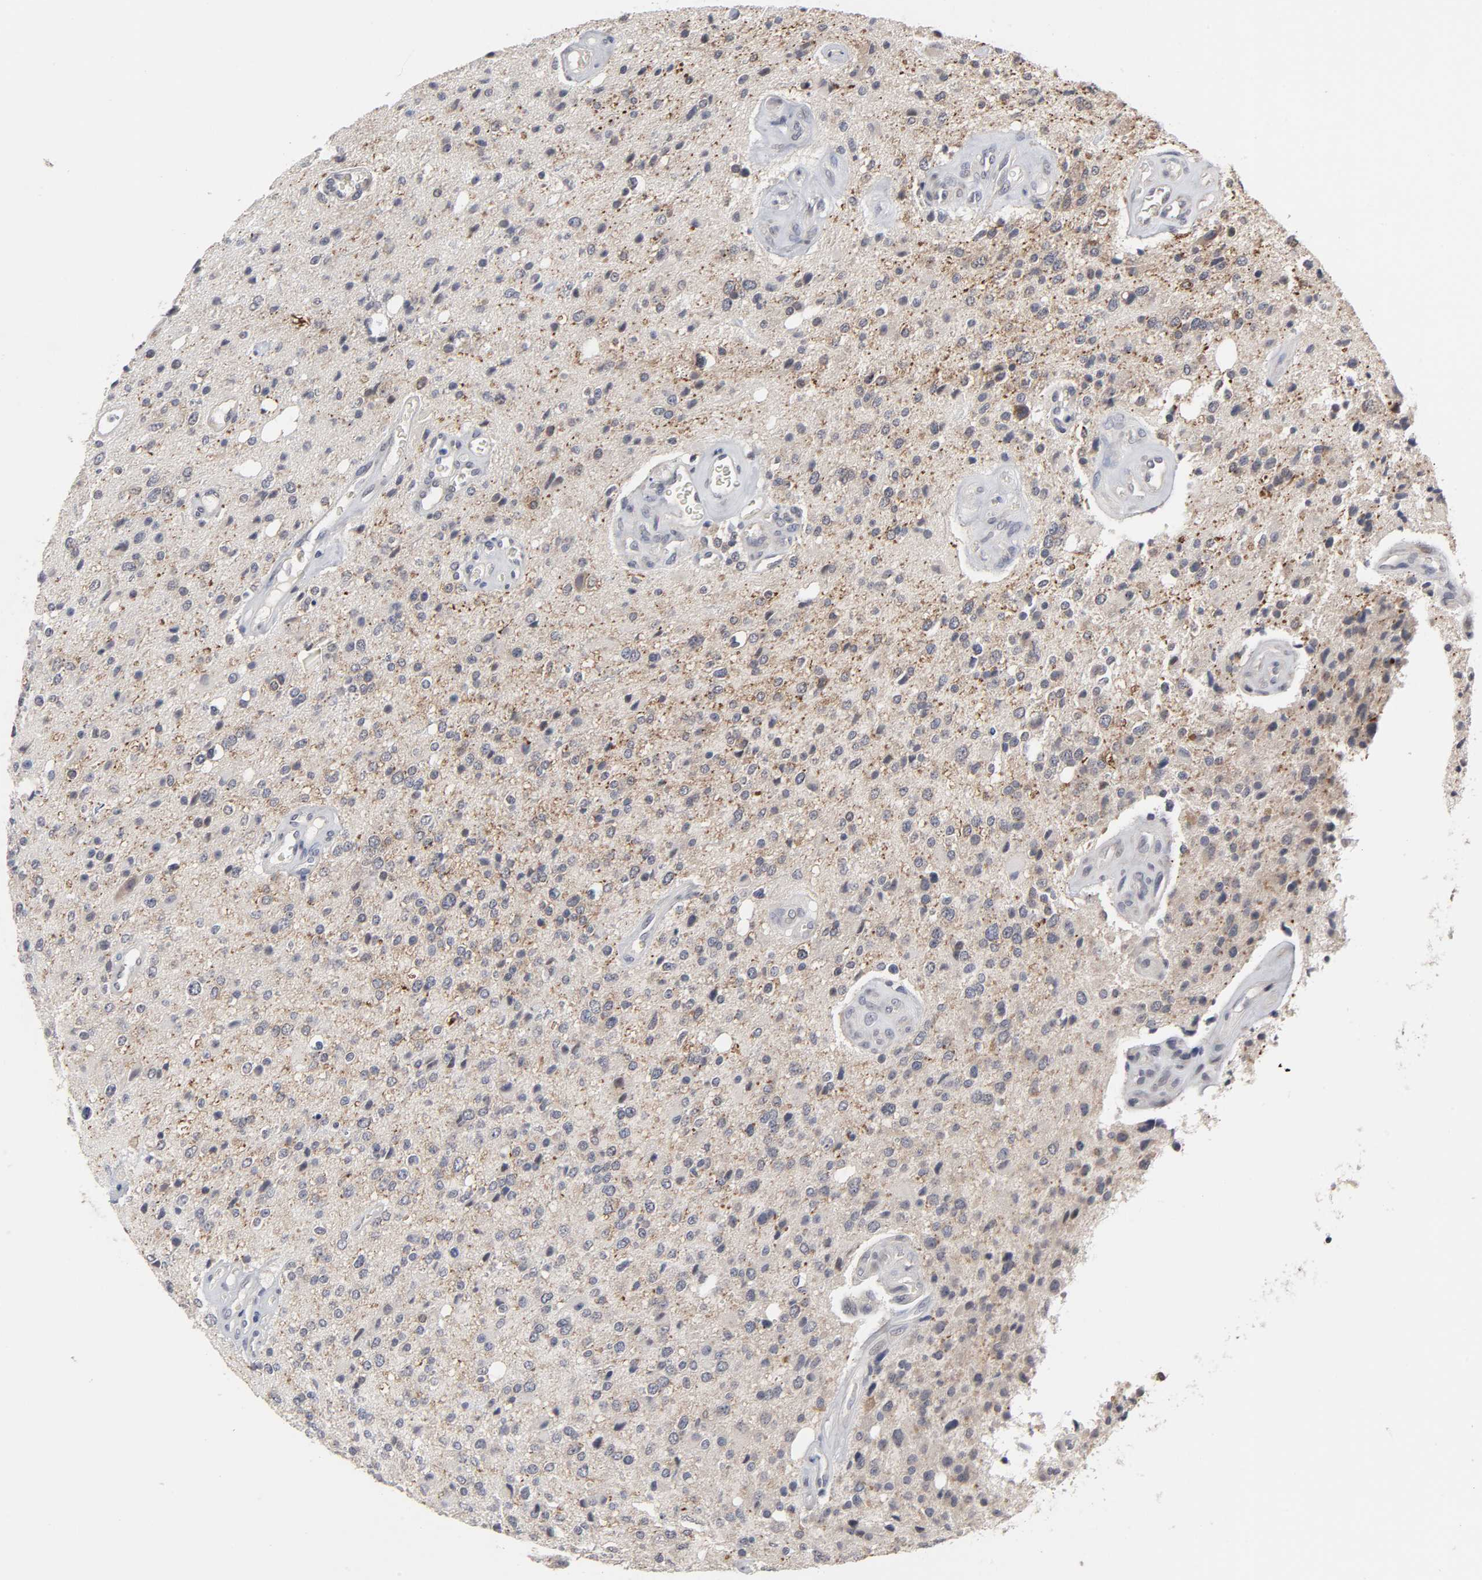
{"staining": {"intensity": "moderate", "quantity": "25%-75%", "location": "cytoplasmic/membranous,nuclear"}, "tissue": "glioma", "cell_type": "Tumor cells", "image_type": "cancer", "snomed": [{"axis": "morphology", "description": "Glioma, malignant, High grade"}, {"axis": "topography", "description": "Brain"}], "caption": "Malignant glioma (high-grade) stained with a protein marker reveals moderate staining in tumor cells.", "gene": "HNF4A", "patient": {"sex": "male", "age": 47}}